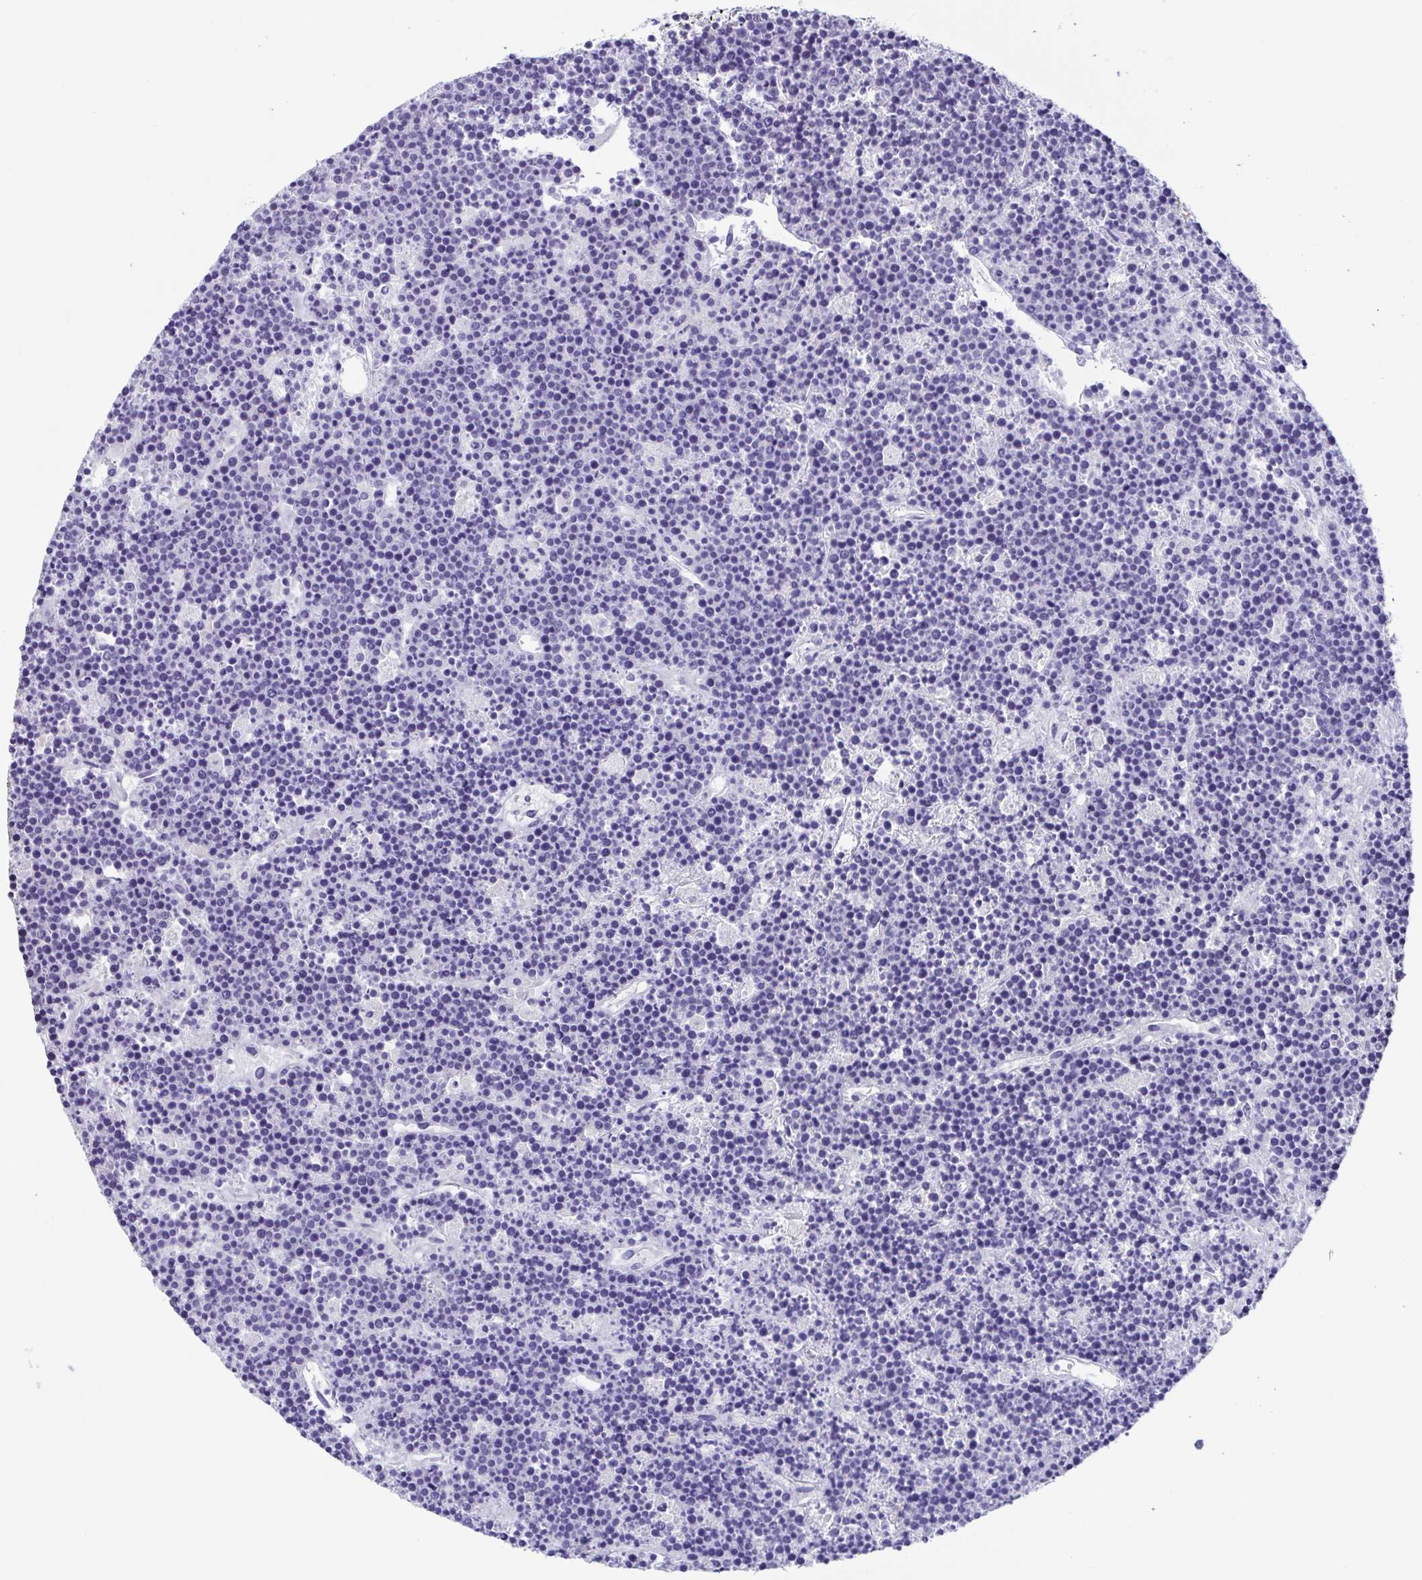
{"staining": {"intensity": "negative", "quantity": "none", "location": "none"}, "tissue": "lymphoma", "cell_type": "Tumor cells", "image_type": "cancer", "snomed": [{"axis": "morphology", "description": "Malignant lymphoma, non-Hodgkin's type, High grade"}, {"axis": "topography", "description": "Ovary"}], "caption": "Tumor cells are negative for brown protein staining in malignant lymphoma, non-Hodgkin's type (high-grade).", "gene": "TERT", "patient": {"sex": "female", "age": 56}}